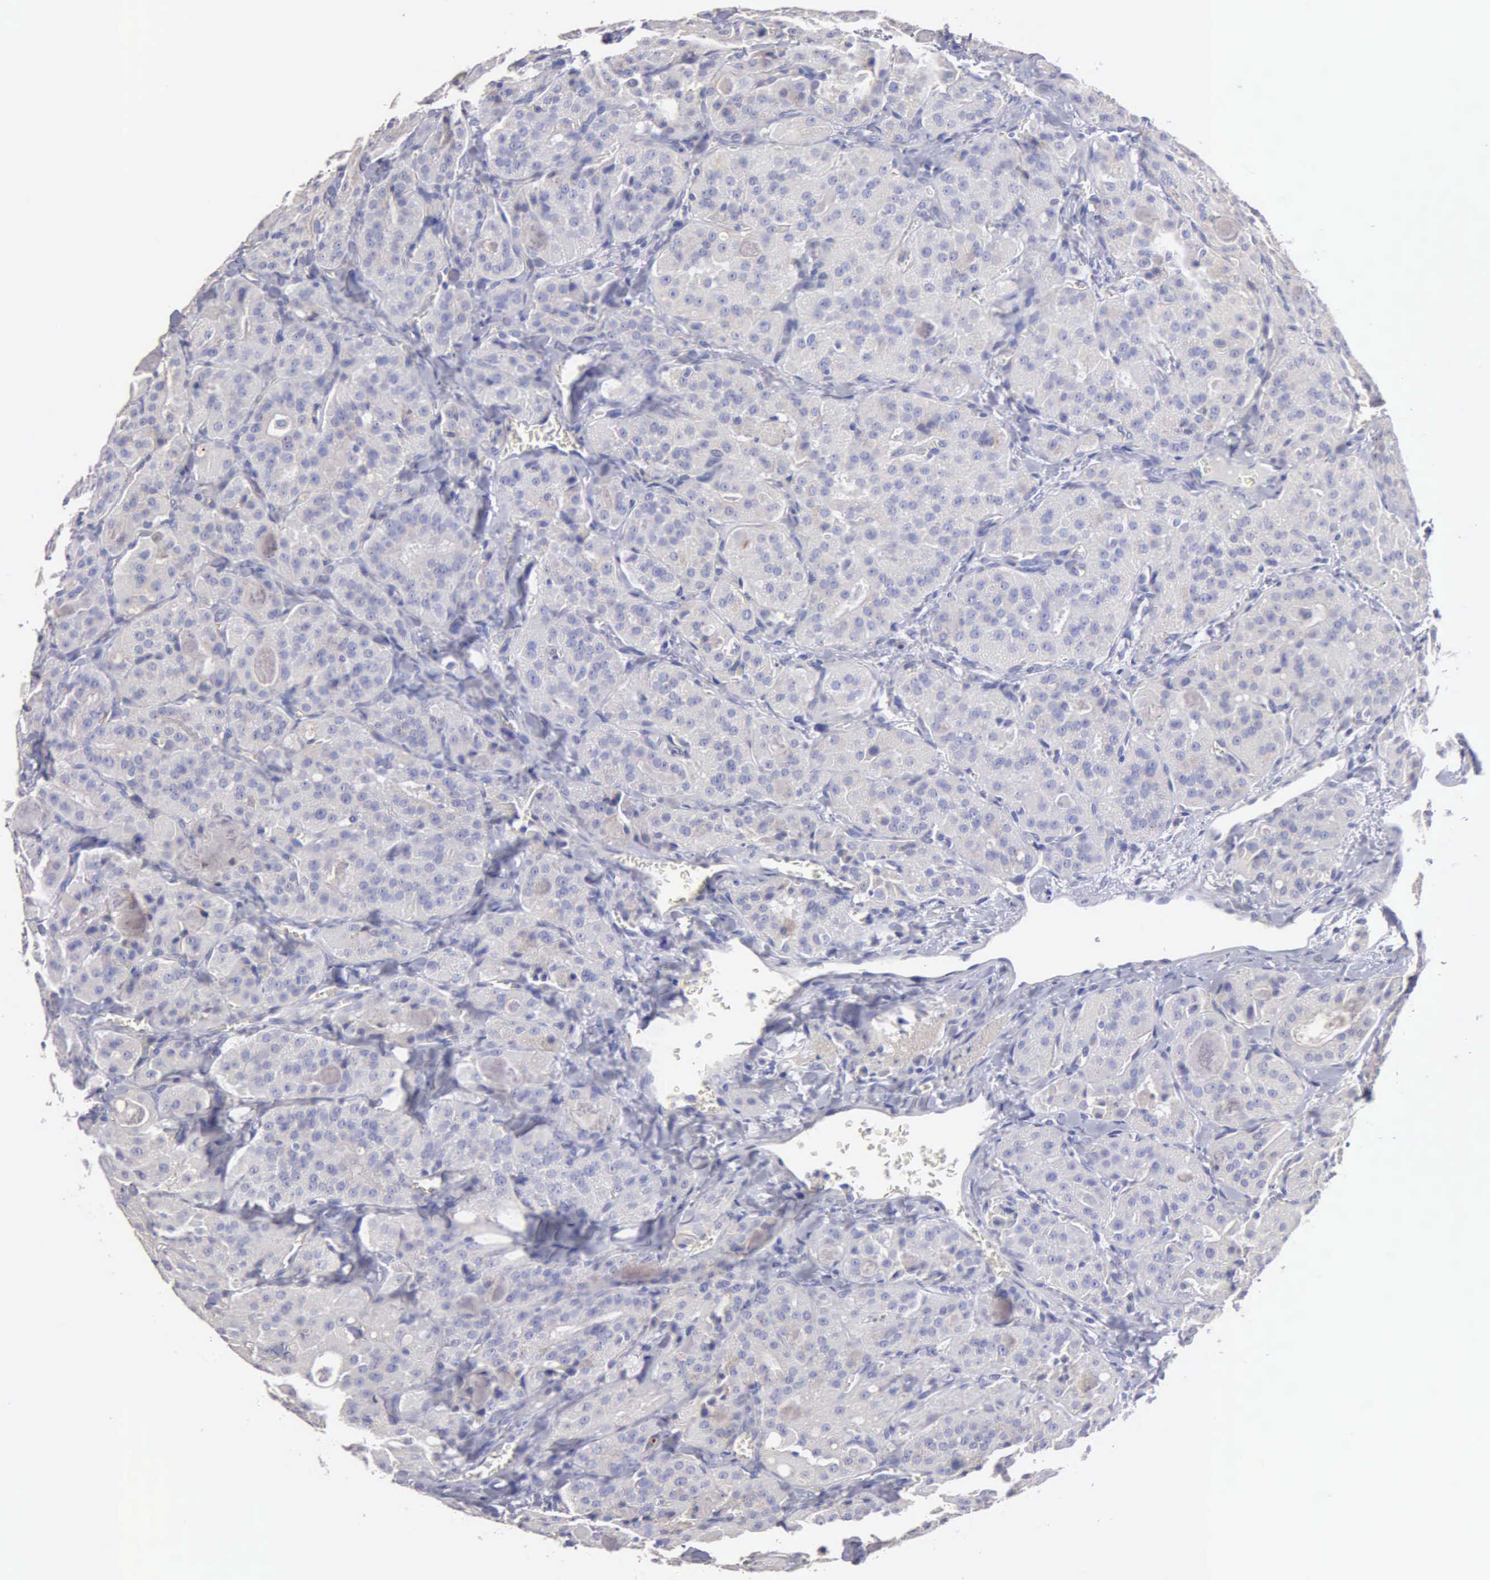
{"staining": {"intensity": "weak", "quantity": "<25%", "location": "cytoplasmic/membranous"}, "tissue": "thyroid cancer", "cell_type": "Tumor cells", "image_type": "cancer", "snomed": [{"axis": "morphology", "description": "Carcinoma, NOS"}, {"axis": "topography", "description": "Thyroid gland"}], "caption": "Carcinoma (thyroid) stained for a protein using IHC shows no expression tumor cells.", "gene": "APP", "patient": {"sex": "male", "age": 76}}